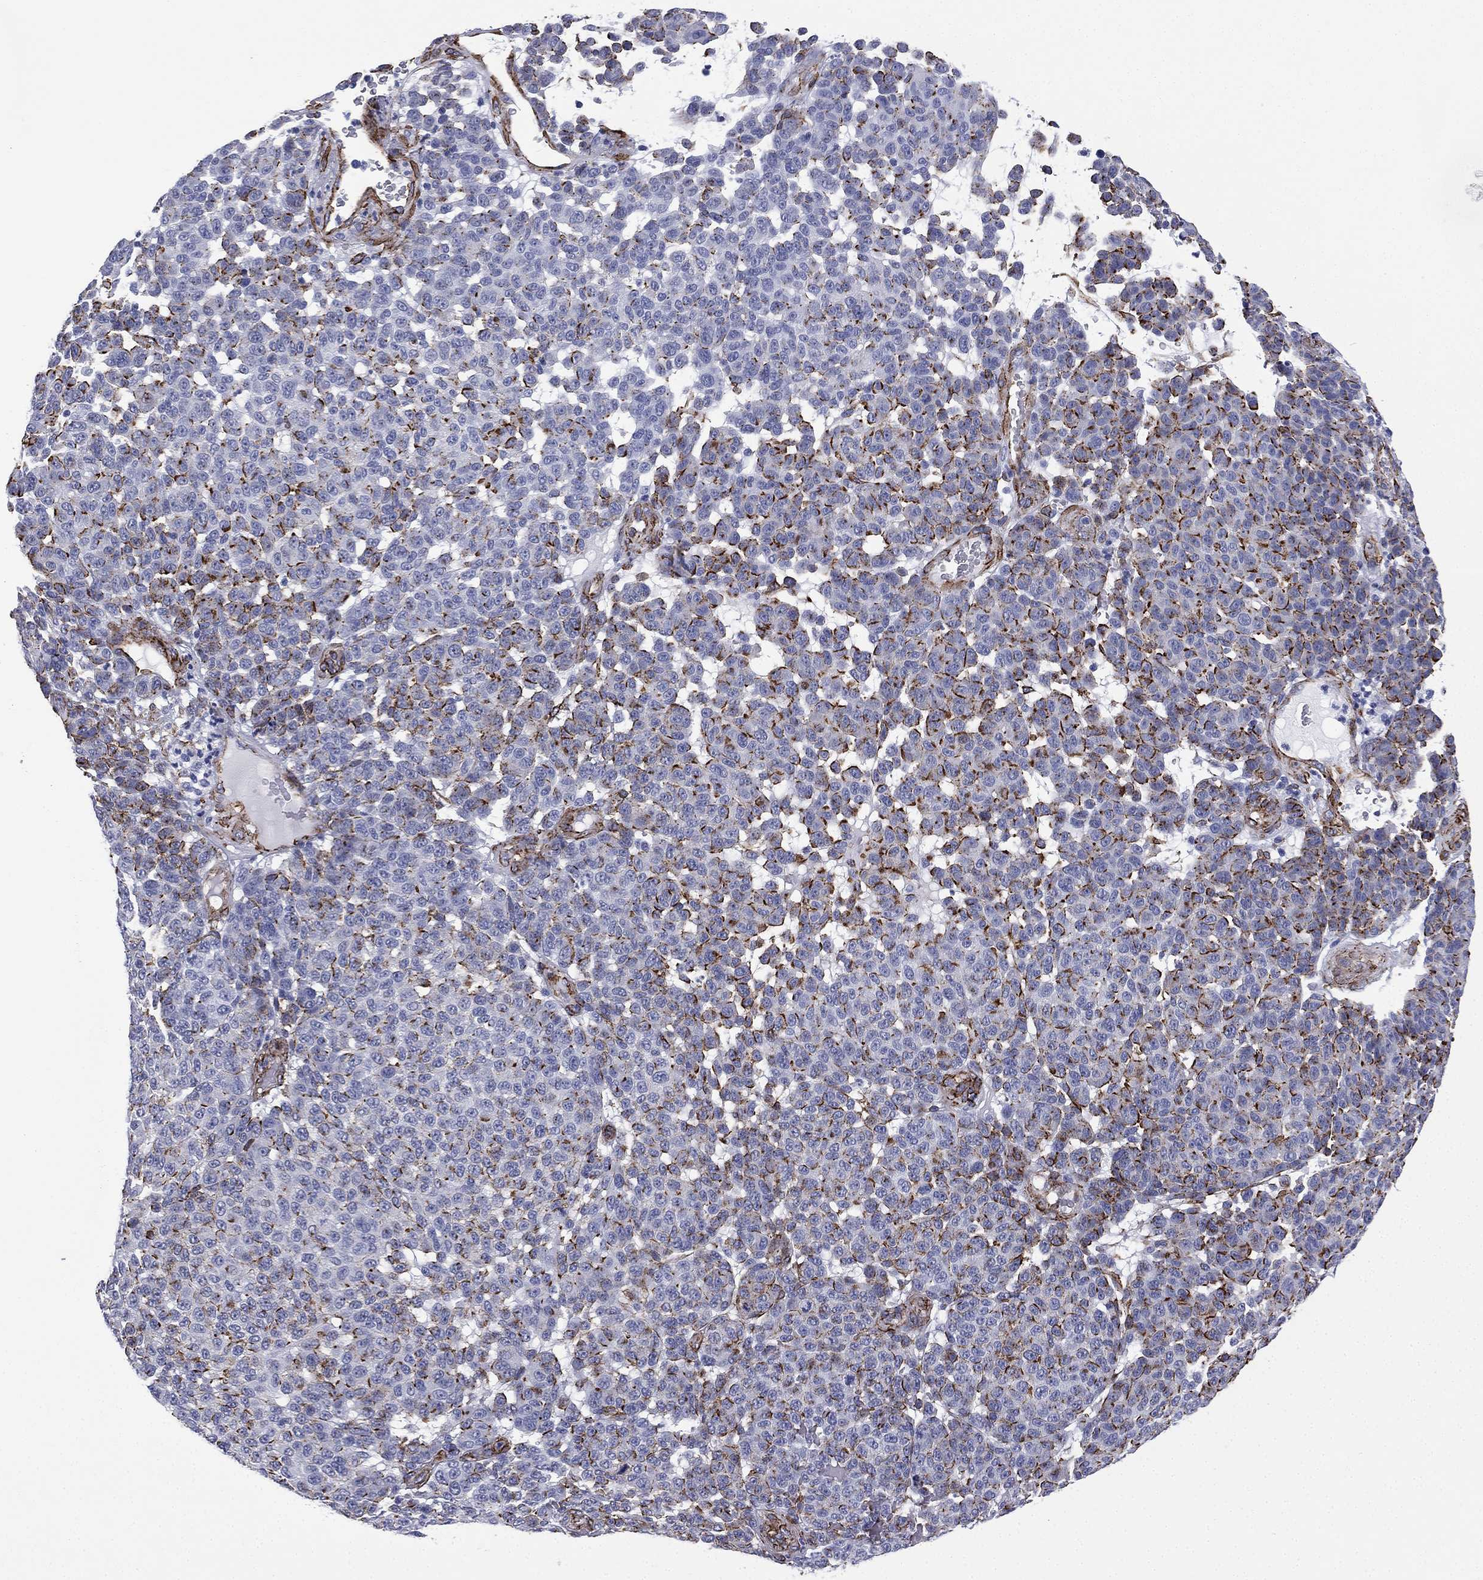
{"staining": {"intensity": "strong", "quantity": "25%-75%", "location": "cytoplasmic/membranous"}, "tissue": "melanoma", "cell_type": "Tumor cells", "image_type": "cancer", "snomed": [{"axis": "morphology", "description": "Malignant melanoma, NOS"}, {"axis": "topography", "description": "Skin"}], "caption": "Human malignant melanoma stained with a brown dye shows strong cytoplasmic/membranous positive expression in approximately 25%-75% of tumor cells.", "gene": "CAVIN3", "patient": {"sex": "male", "age": 59}}